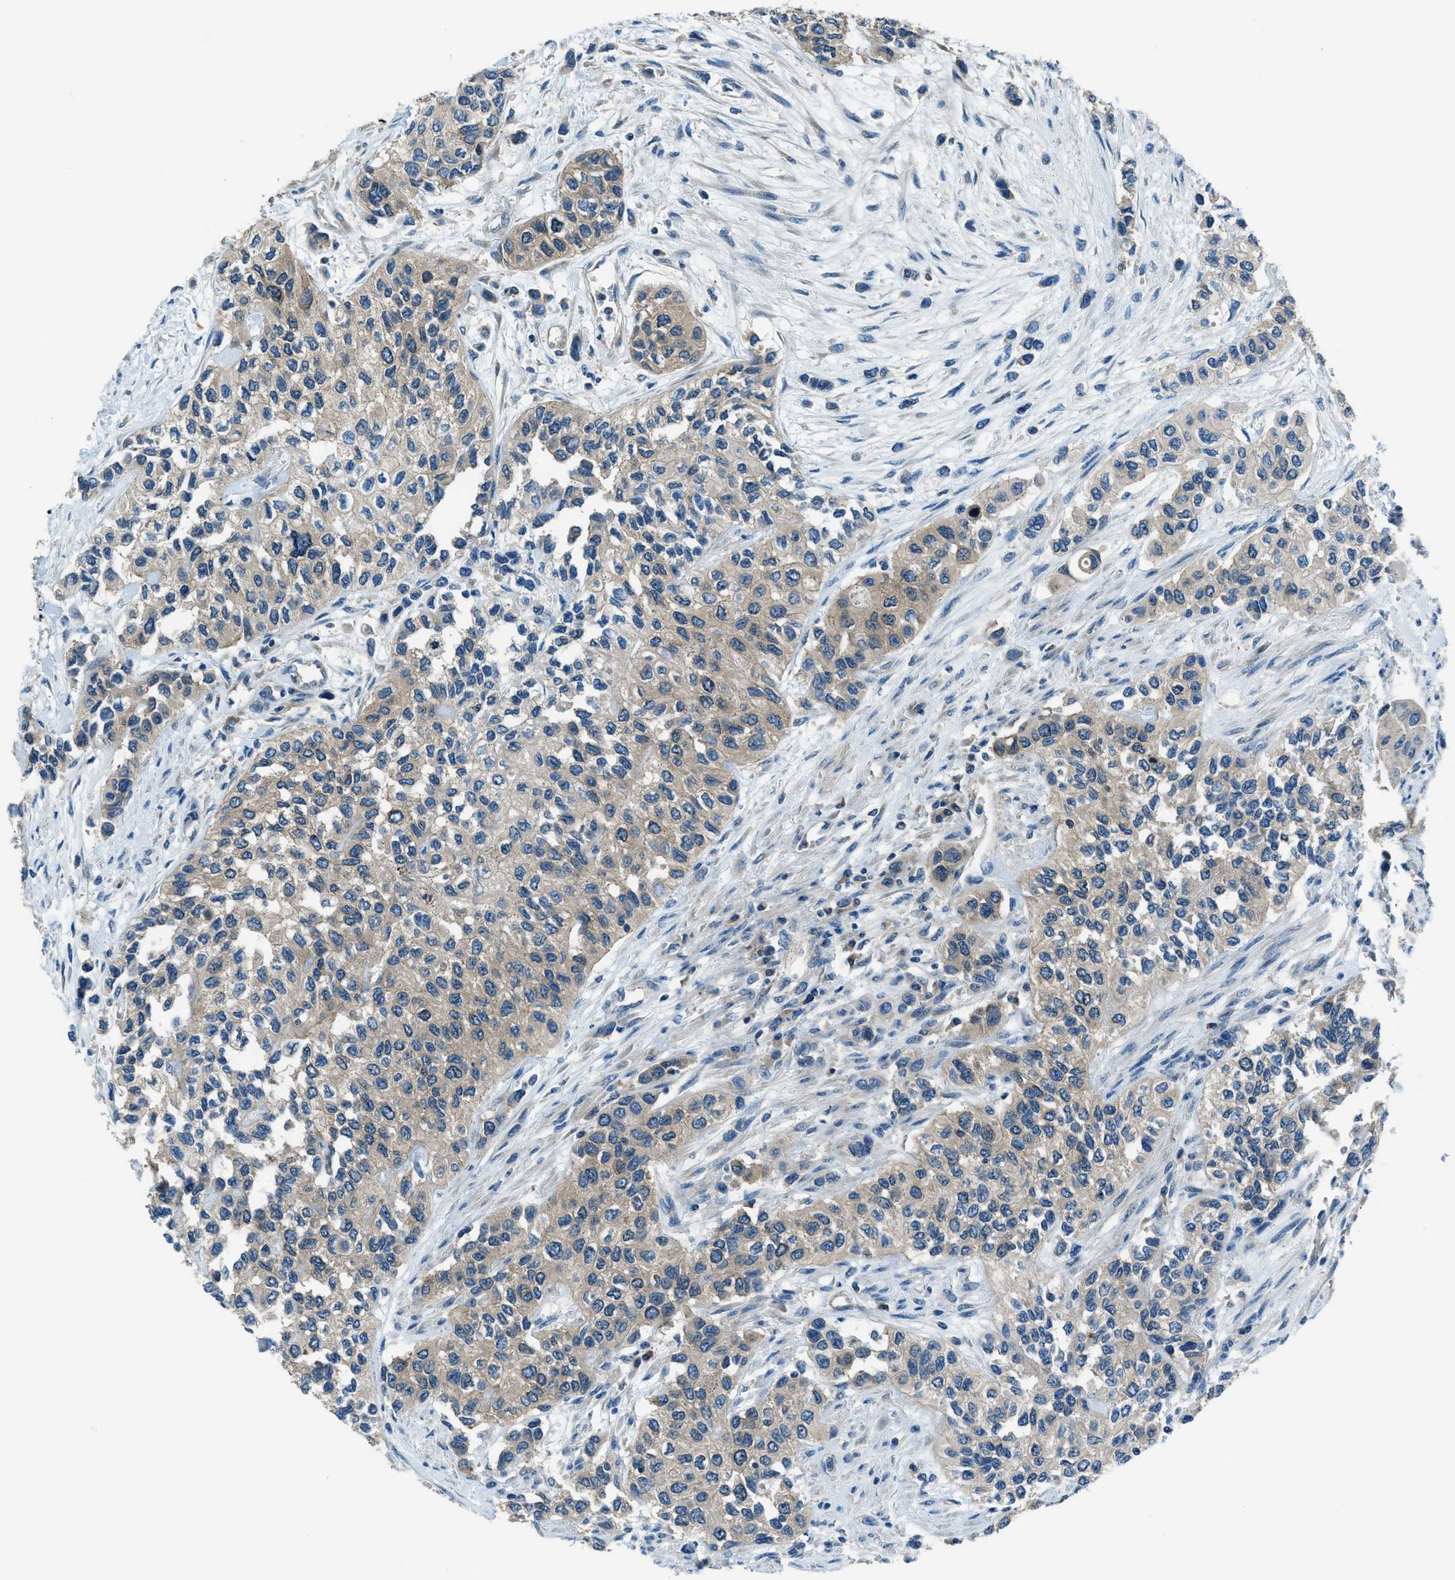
{"staining": {"intensity": "weak", "quantity": ">75%", "location": "cytoplasmic/membranous"}, "tissue": "urothelial cancer", "cell_type": "Tumor cells", "image_type": "cancer", "snomed": [{"axis": "morphology", "description": "Urothelial carcinoma, High grade"}, {"axis": "topography", "description": "Urinary bladder"}], "caption": "Immunohistochemical staining of human urothelial carcinoma (high-grade) shows low levels of weak cytoplasmic/membranous protein expression in approximately >75% of tumor cells.", "gene": "ARFGAP2", "patient": {"sex": "female", "age": 56}}